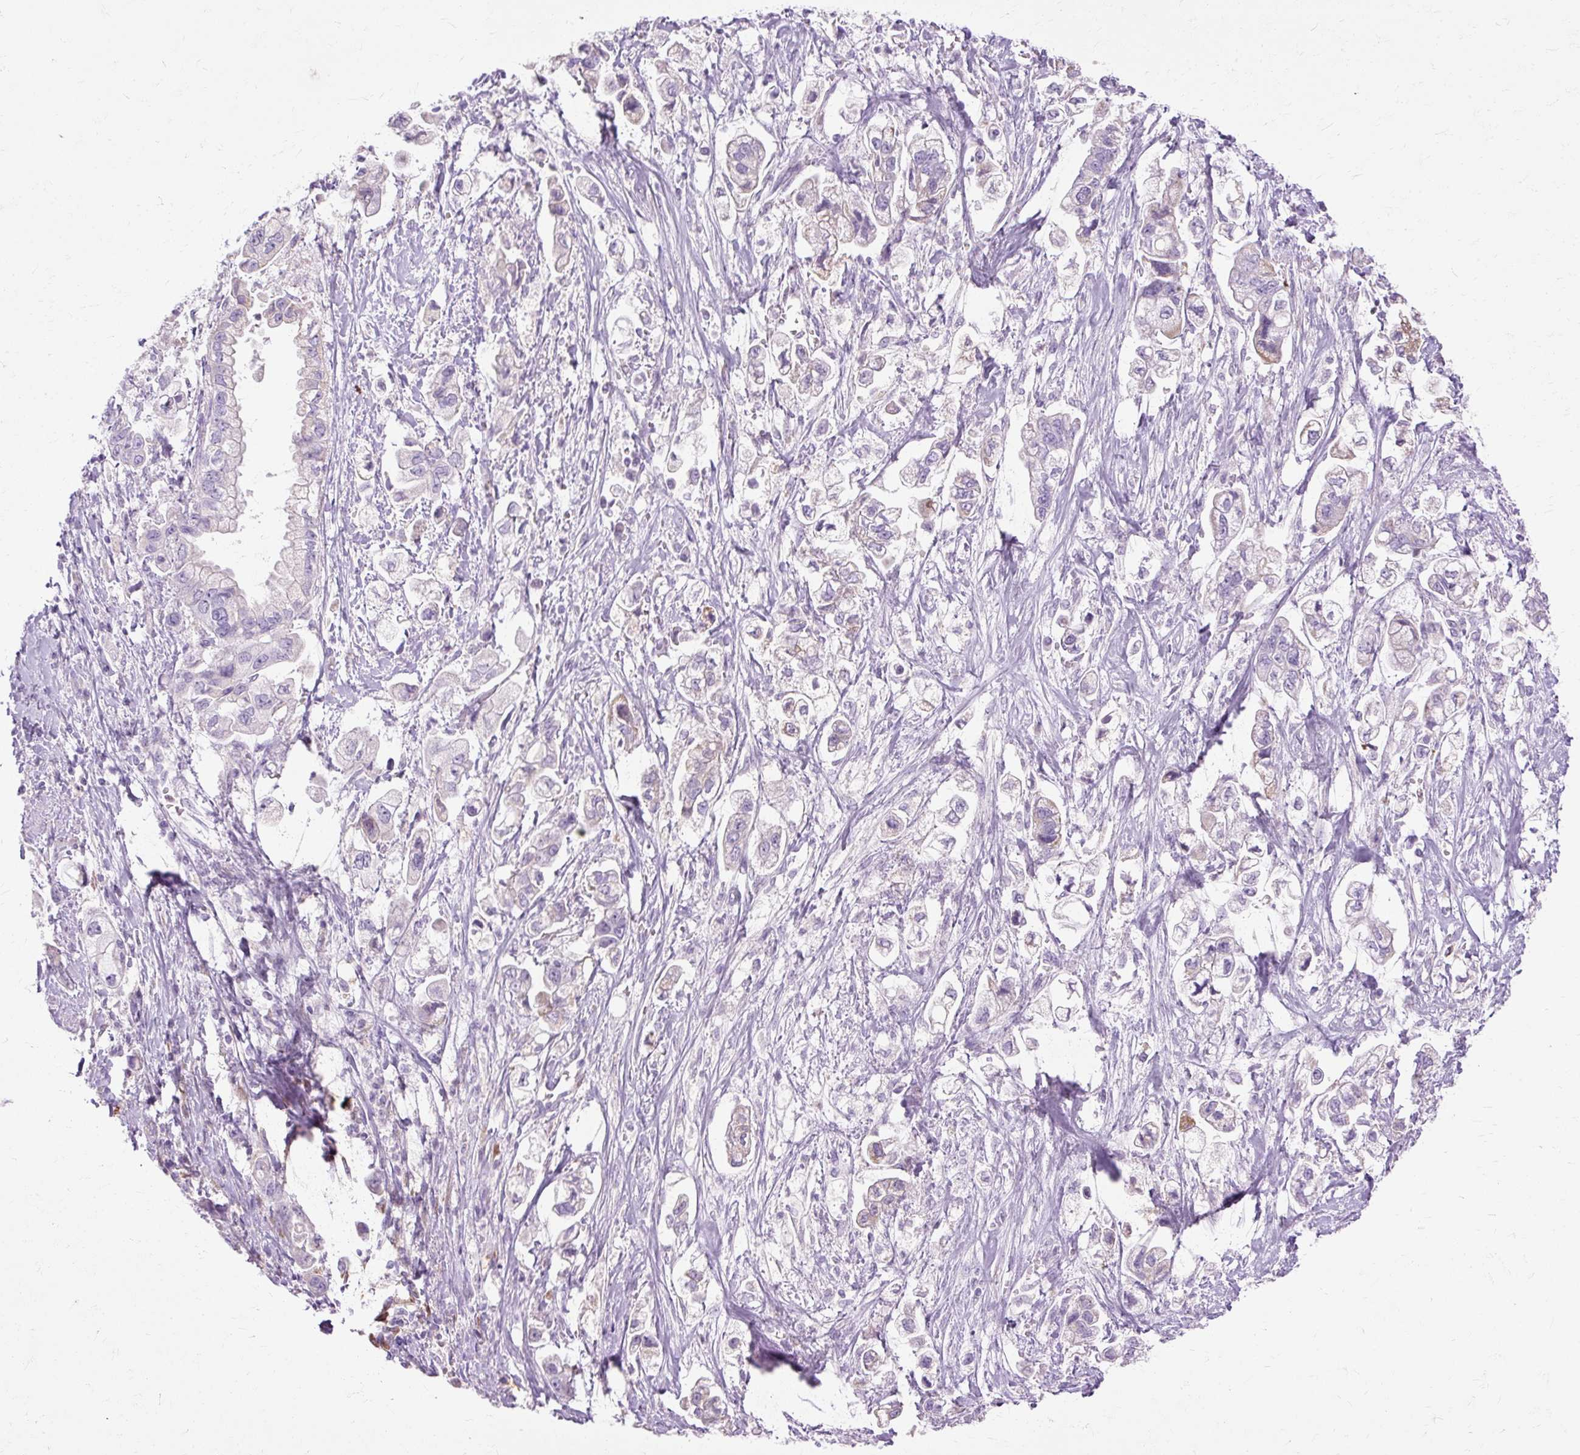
{"staining": {"intensity": "negative", "quantity": "none", "location": "none"}, "tissue": "stomach cancer", "cell_type": "Tumor cells", "image_type": "cancer", "snomed": [{"axis": "morphology", "description": "Adenocarcinoma, NOS"}, {"axis": "topography", "description": "Stomach"}], "caption": "A high-resolution histopathology image shows immunohistochemistry (IHC) staining of stomach cancer, which shows no significant expression in tumor cells.", "gene": "HSD11B1", "patient": {"sex": "male", "age": 62}}